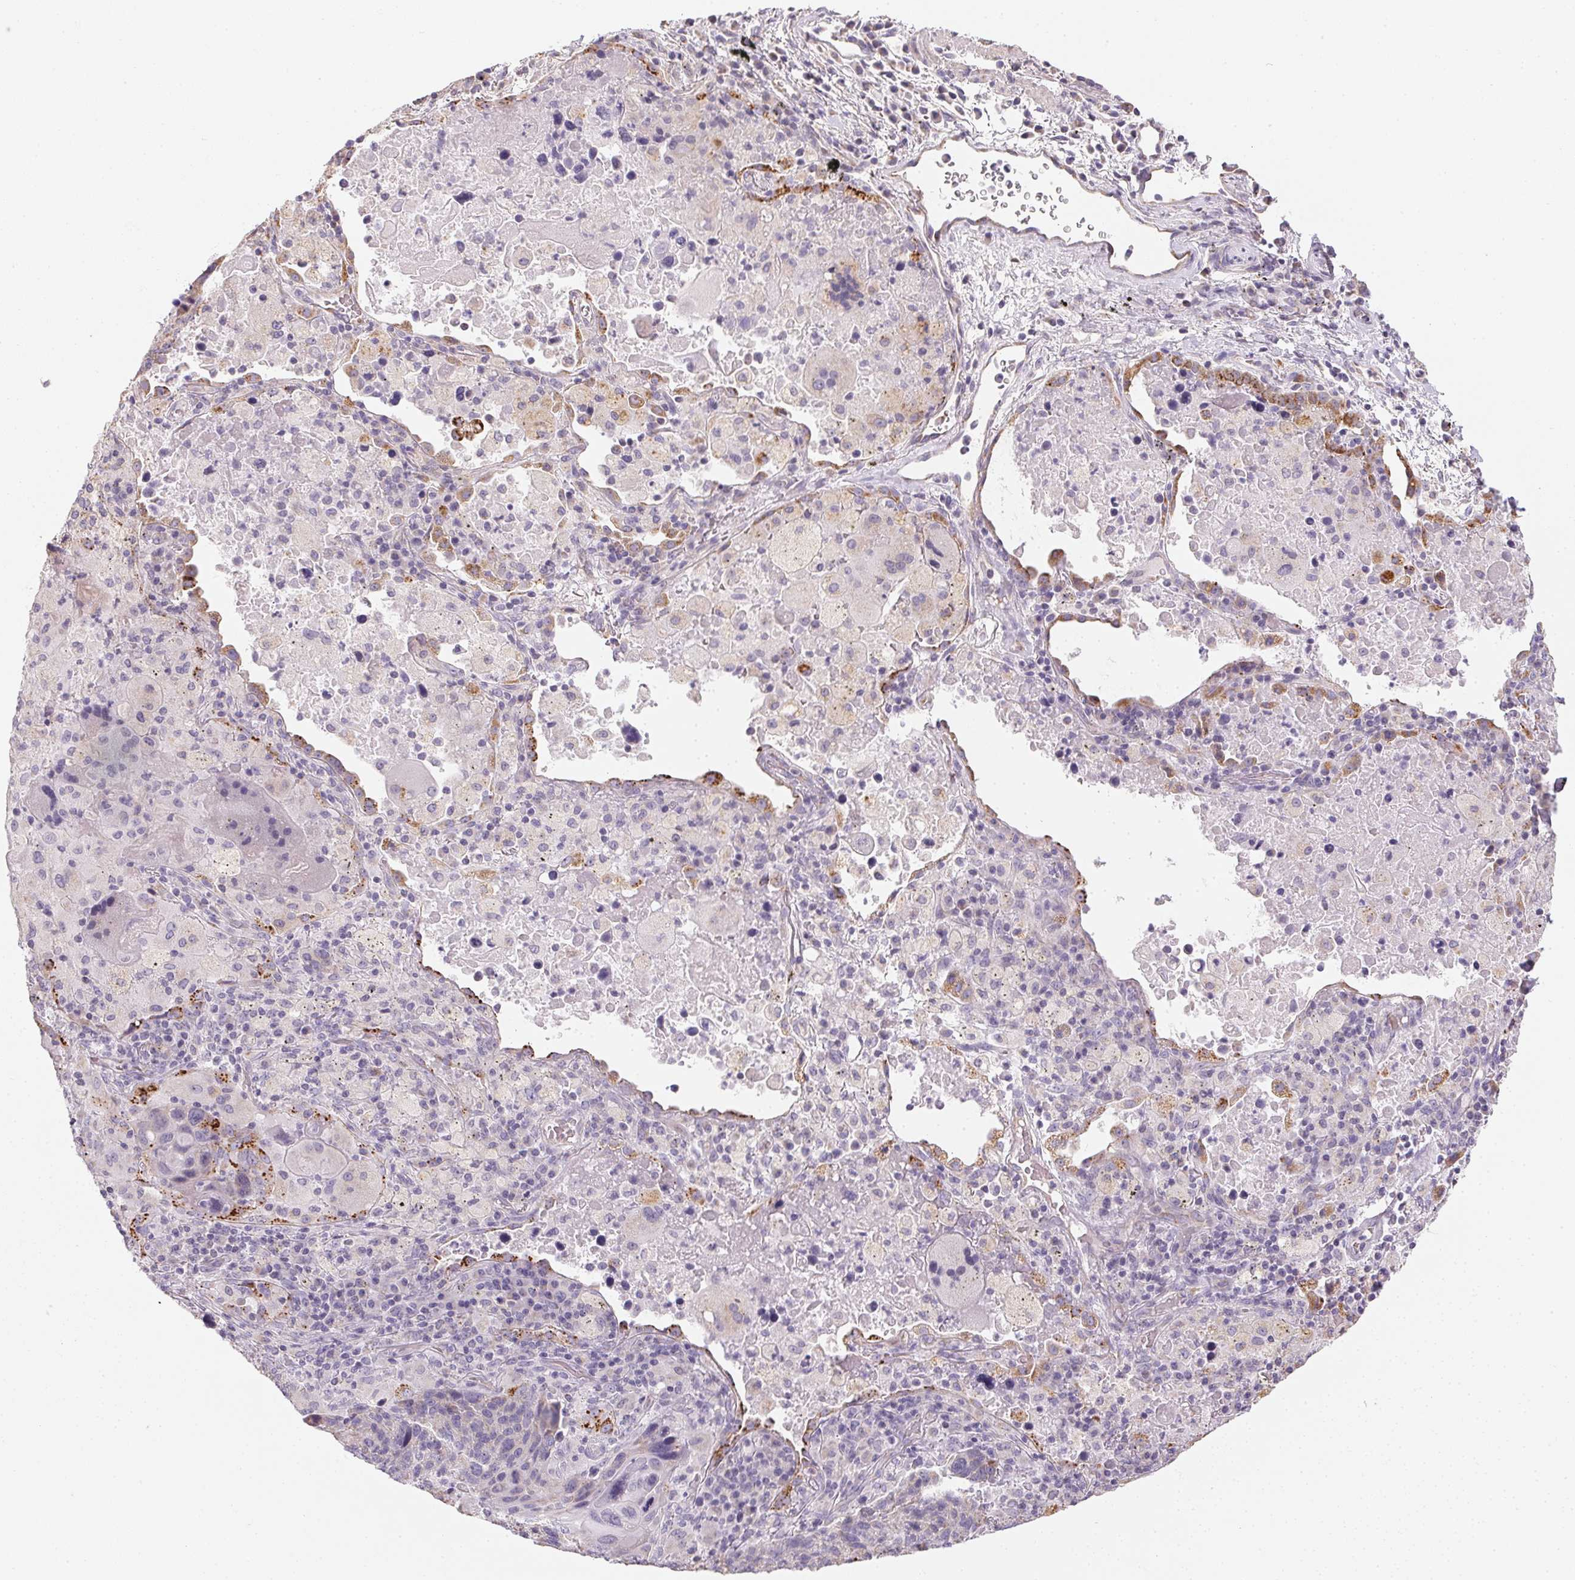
{"staining": {"intensity": "negative", "quantity": "none", "location": "none"}, "tissue": "lung cancer", "cell_type": "Tumor cells", "image_type": "cancer", "snomed": [{"axis": "morphology", "description": "Squamous cell carcinoma, NOS"}, {"axis": "topography", "description": "Lung"}], "caption": "This is an IHC histopathology image of lung squamous cell carcinoma. There is no expression in tumor cells.", "gene": "SMYD1", "patient": {"sex": "male", "age": 68}}